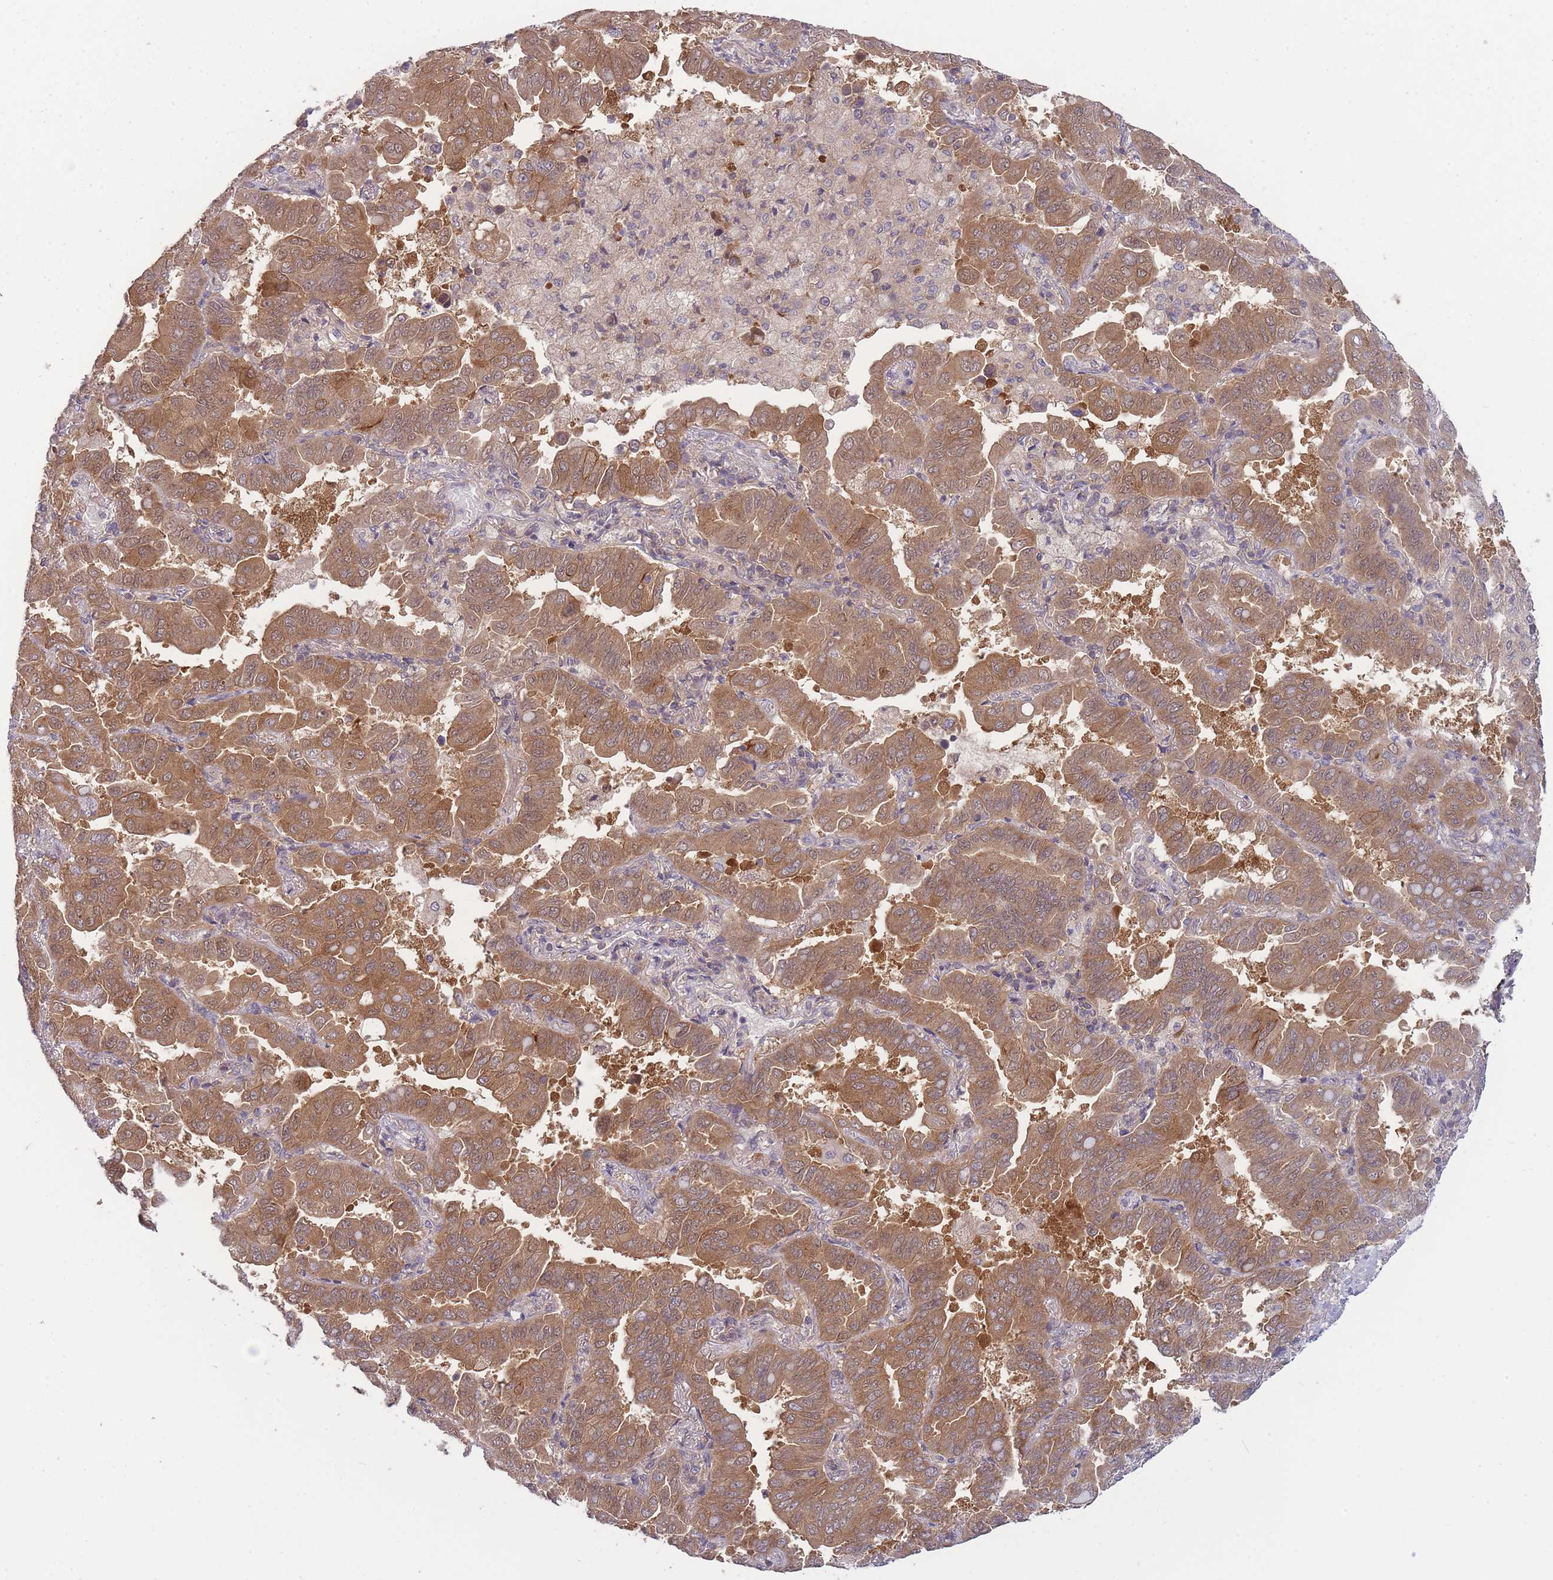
{"staining": {"intensity": "moderate", "quantity": ">75%", "location": "cytoplasmic/membranous"}, "tissue": "lung cancer", "cell_type": "Tumor cells", "image_type": "cancer", "snomed": [{"axis": "morphology", "description": "Adenocarcinoma, NOS"}, {"axis": "topography", "description": "Lung"}], "caption": "Approximately >75% of tumor cells in lung cancer (adenocarcinoma) show moderate cytoplasmic/membranous protein staining as visualized by brown immunohistochemical staining.", "gene": "PFDN6", "patient": {"sex": "male", "age": 64}}